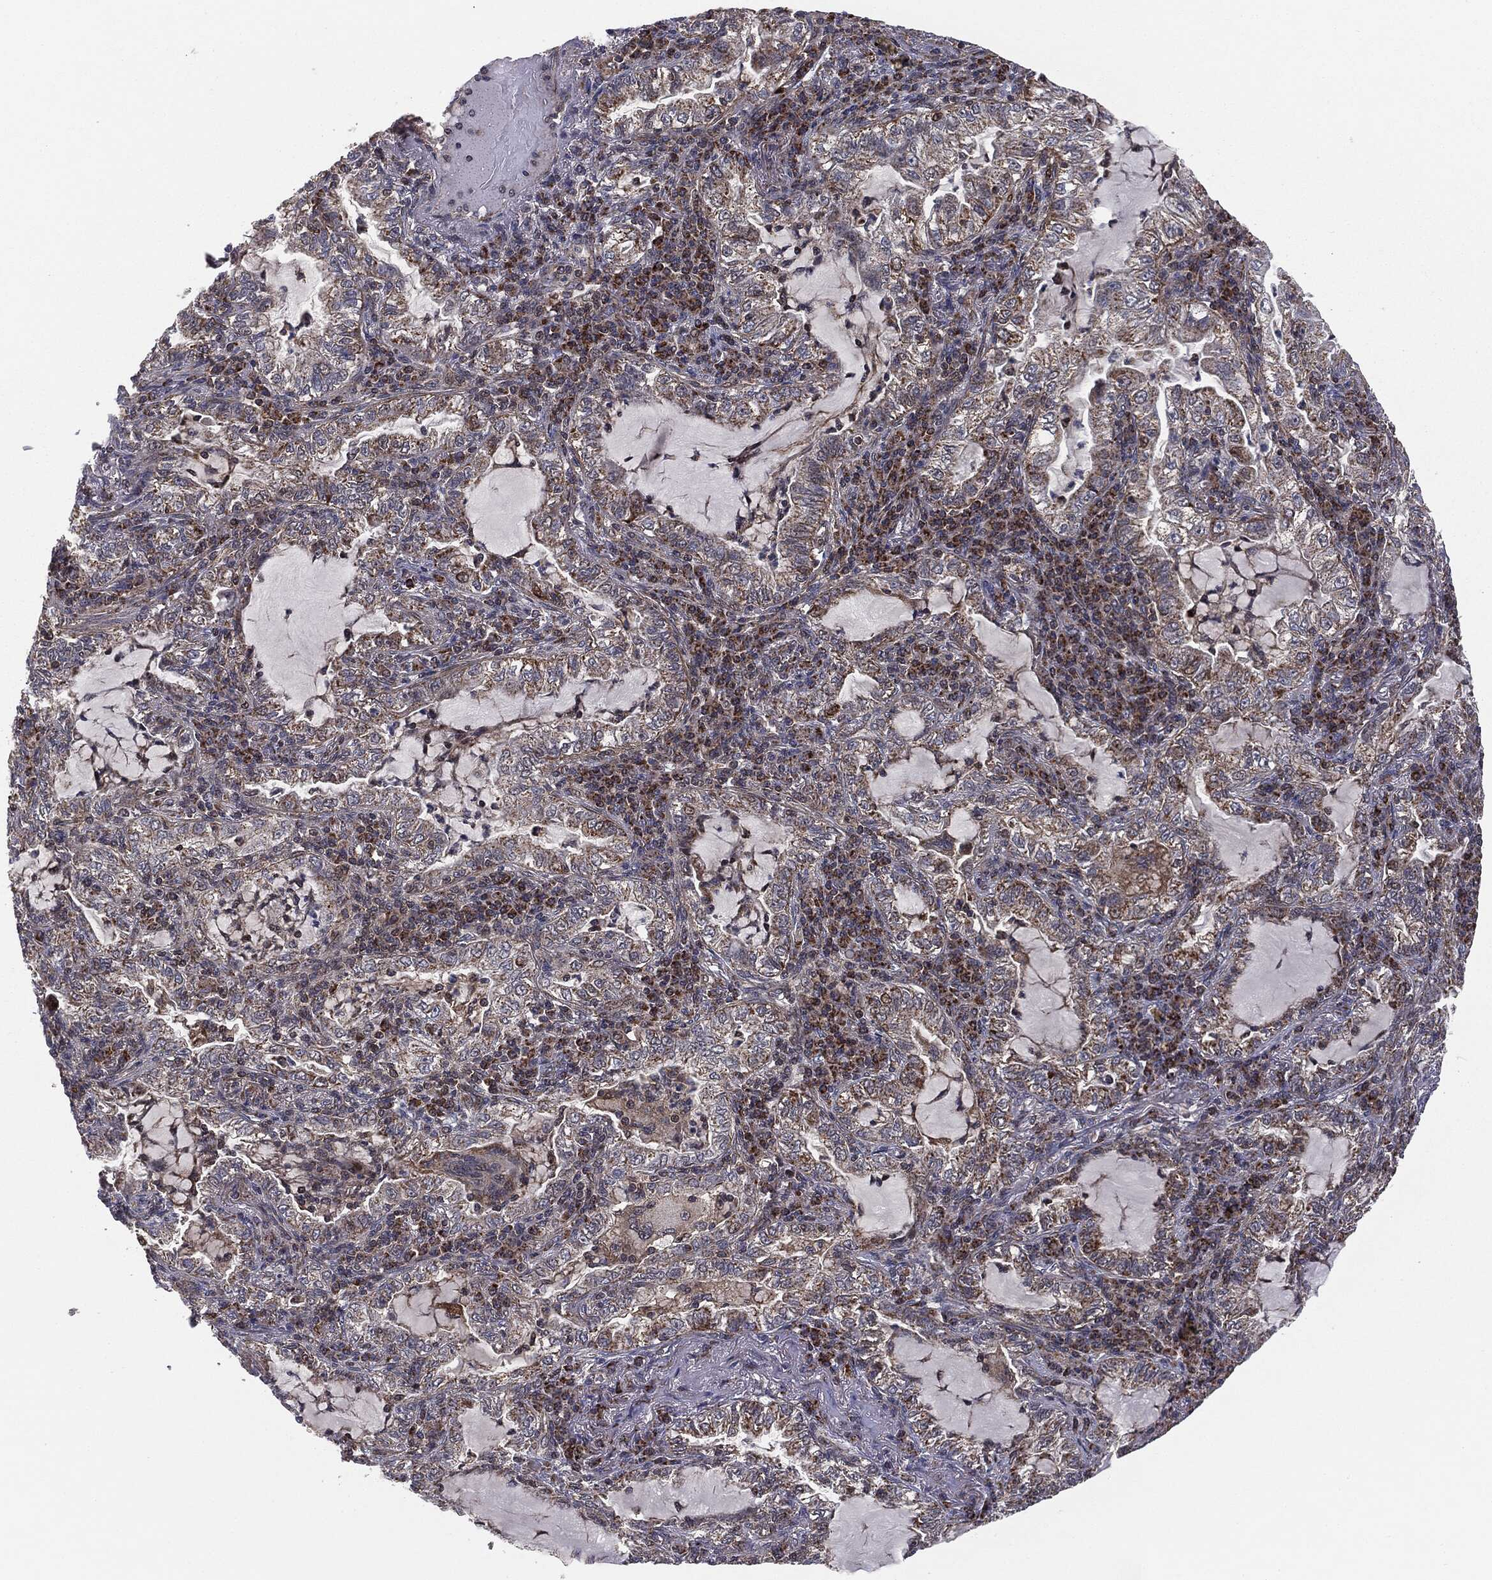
{"staining": {"intensity": "negative", "quantity": "none", "location": "none"}, "tissue": "lung cancer", "cell_type": "Tumor cells", "image_type": "cancer", "snomed": [{"axis": "morphology", "description": "Adenocarcinoma, NOS"}, {"axis": "topography", "description": "Lung"}], "caption": "Tumor cells show no significant positivity in lung cancer (adenocarcinoma).", "gene": "MTOR", "patient": {"sex": "female", "age": 73}}